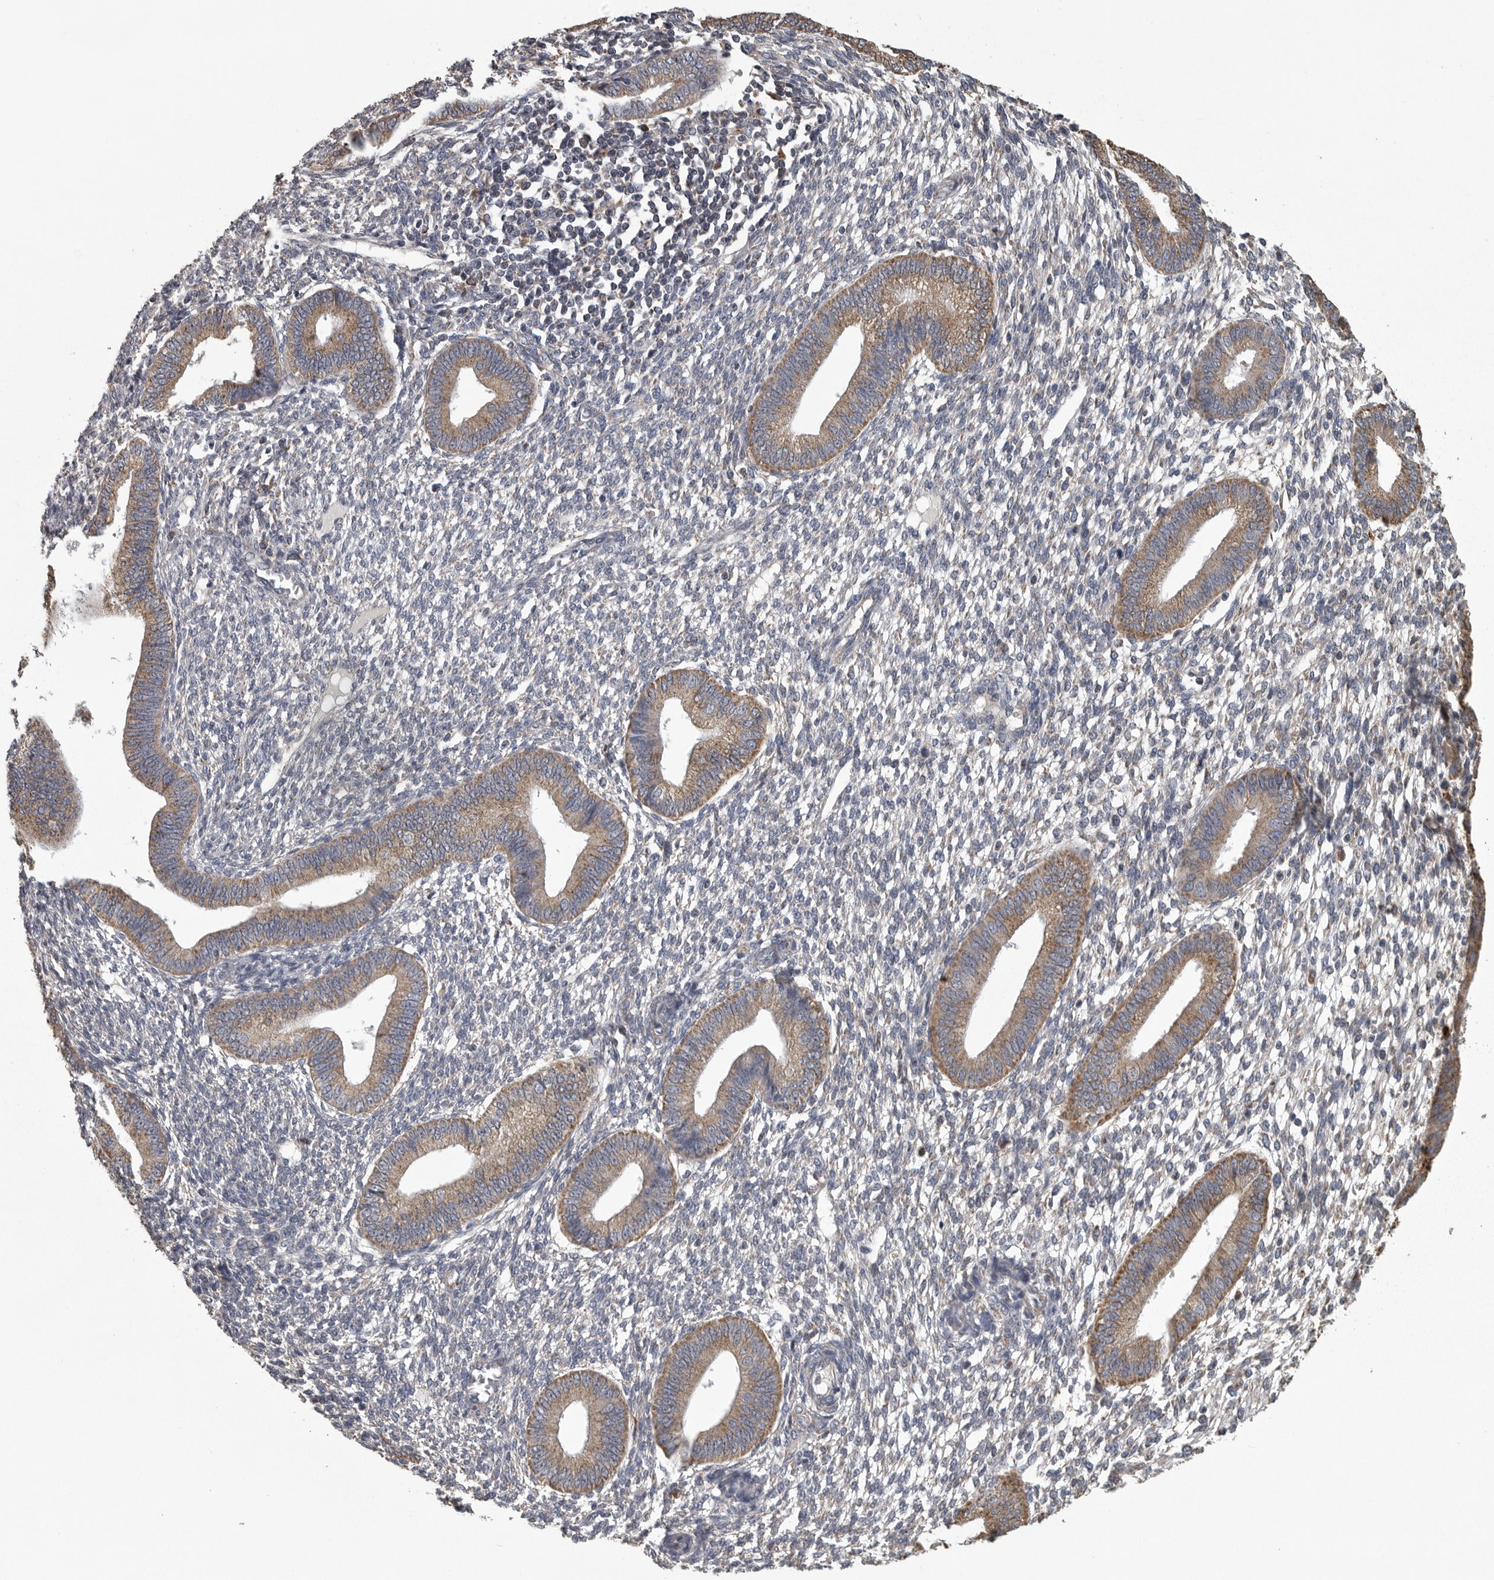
{"staining": {"intensity": "negative", "quantity": "none", "location": "none"}, "tissue": "endometrium", "cell_type": "Cells in endometrial stroma", "image_type": "normal", "snomed": [{"axis": "morphology", "description": "Normal tissue, NOS"}, {"axis": "topography", "description": "Endometrium"}], "caption": "Immunohistochemical staining of normal endometrium reveals no significant expression in cells in endometrial stroma.", "gene": "FRK", "patient": {"sex": "female", "age": 46}}